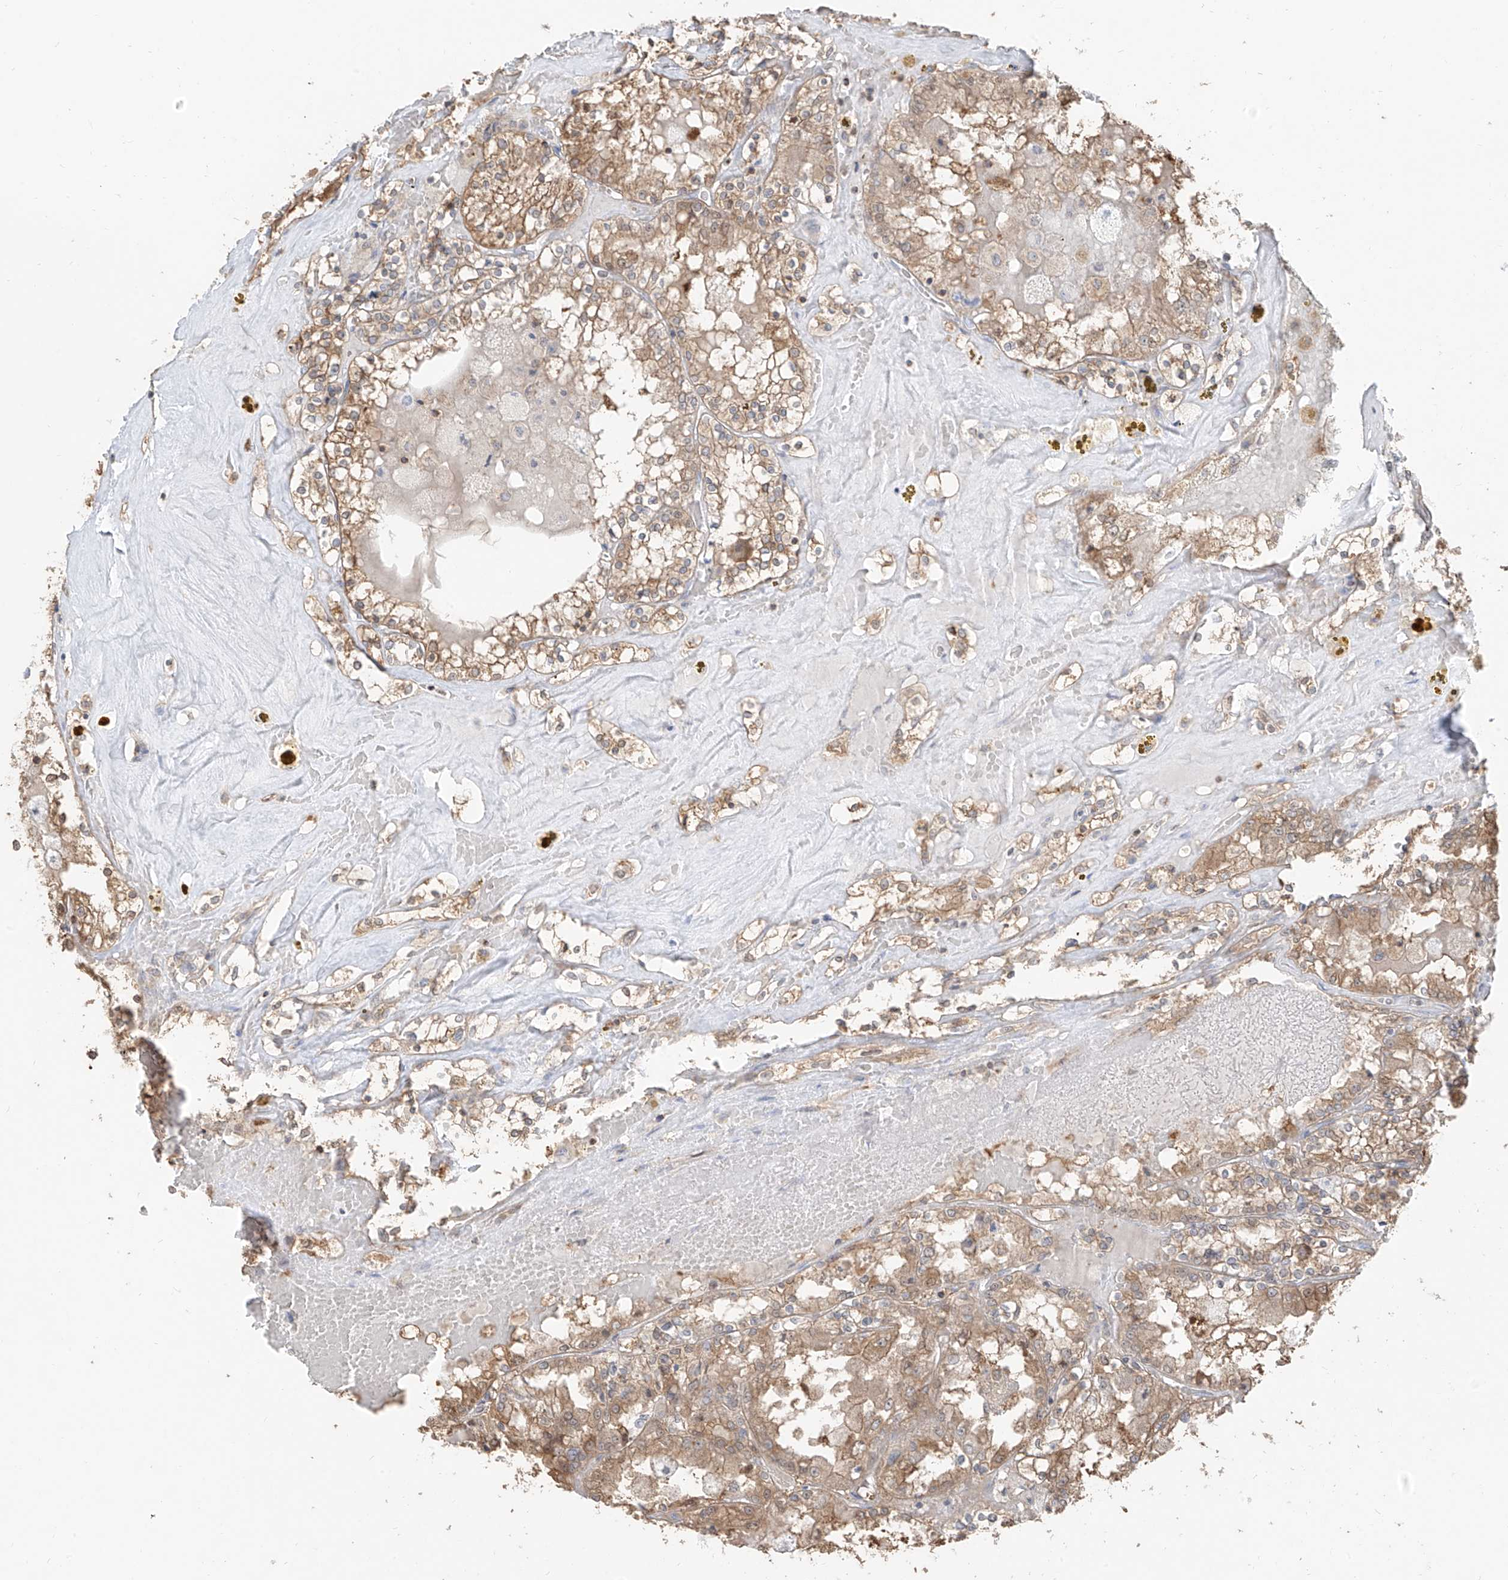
{"staining": {"intensity": "moderate", "quantity": ">75%", "location": "cytoplasmic/membranous"}, "tissue": "renal cancer", "cell_type": "Tumor cells", "image_type": "cancer", "snomed": [{"axis": "morphology", "description": "Adenocarcinoma, NOS"}, {"axis": "topography", "description": "Kidney"}], "caption": "Immunohistochemistry (IHC) histopathology image of human renal cancer stained for a protein (brown), which exhibits medium levels of moderate cytoplasmic/membranous staining in about >75% of tumor cells.", "gene": "ETHE1", "patient": {"sex": "female", "age": 56}}